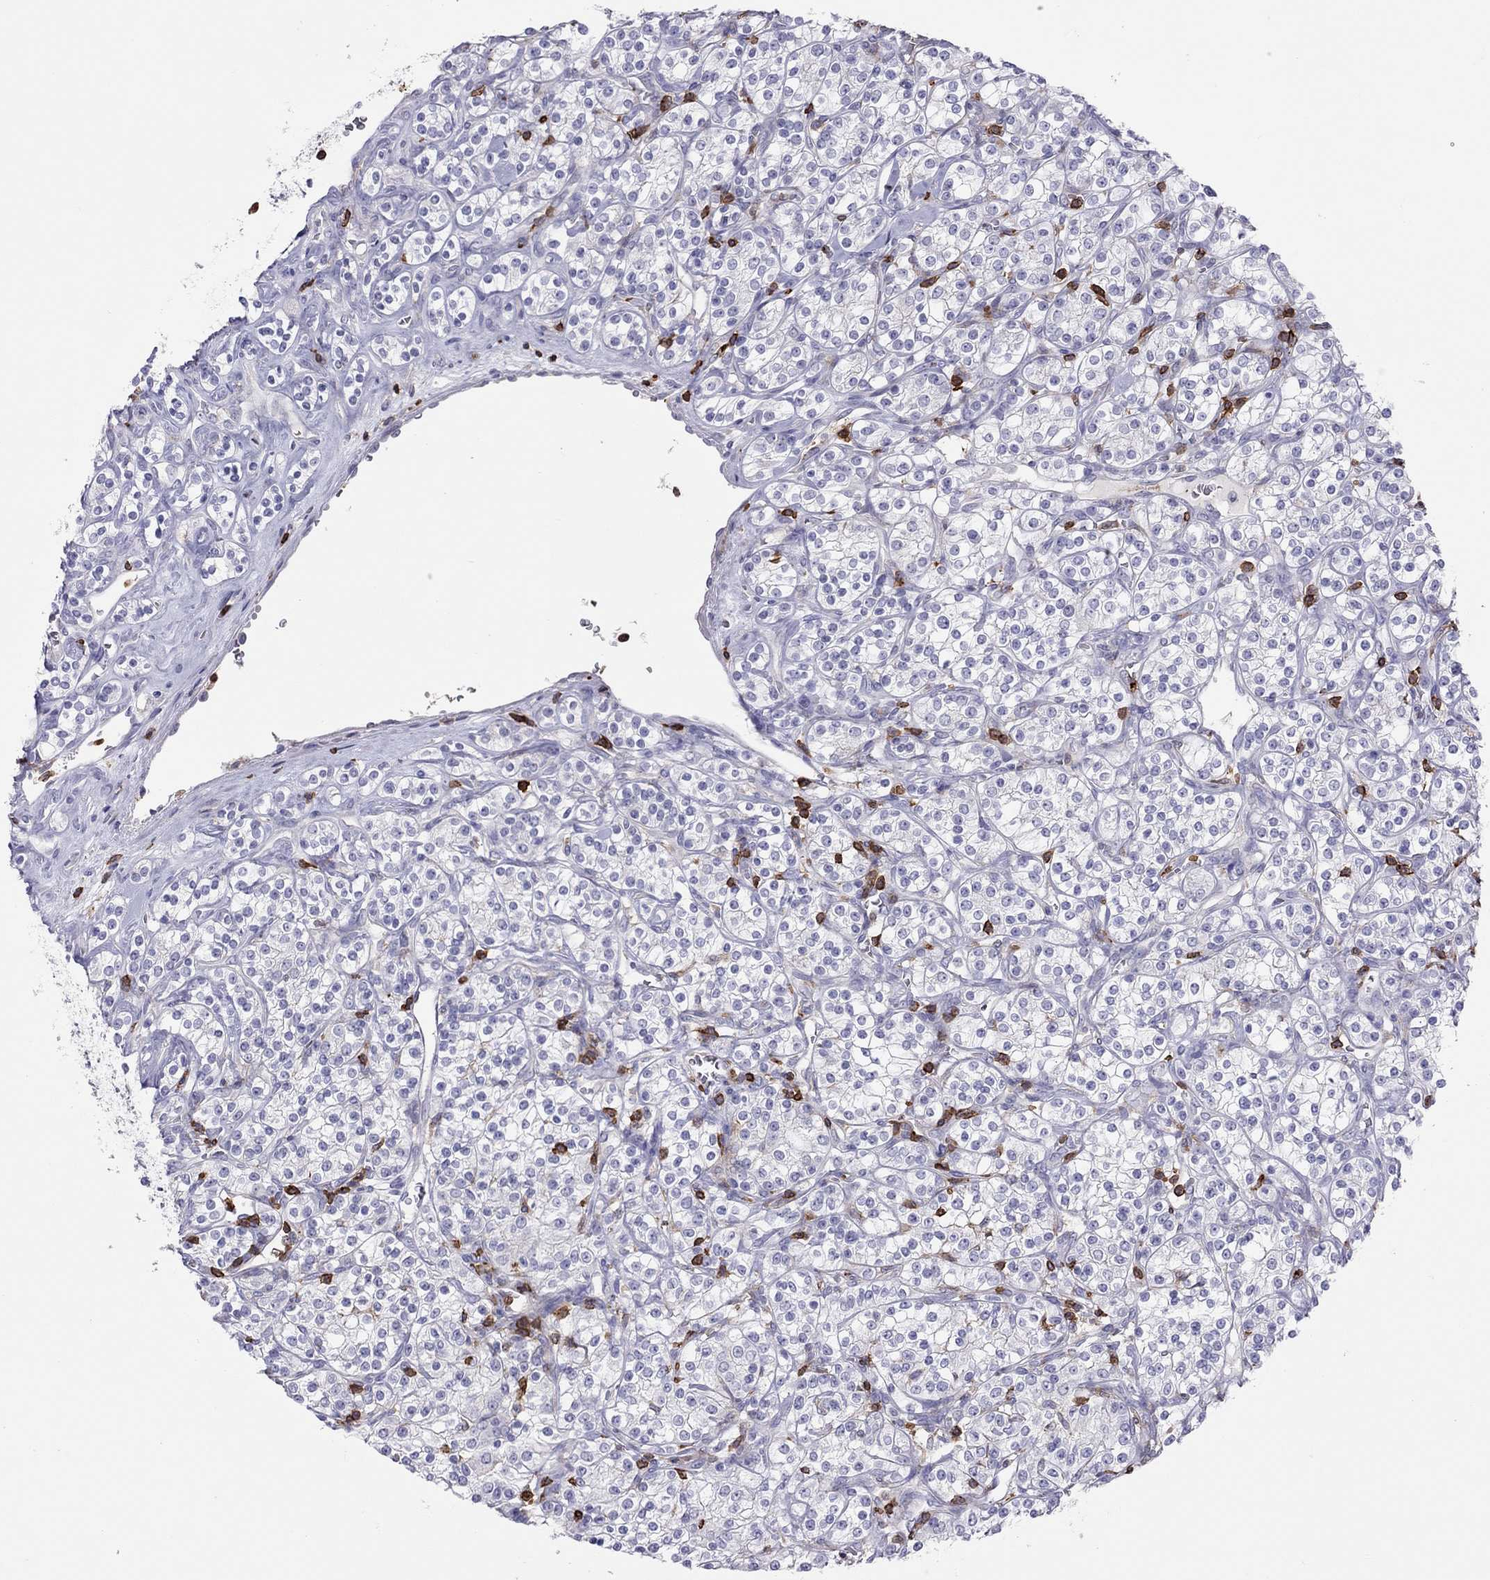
{"staining": {"intensity": "negative", "quantity": "none", "location": "none"}, "tissue": "renal cancer", "cell_type": "Tumor cells", "image_type": "cancer", "snomed": [{"axis": "morphology", "description": "Adenocarcinoma, NOS"}, {"axis": "topography", "description": "Kidney"}], "caption": "Immunohistochemistry histopathology image of neoplastic tissue: human renal cancer stained with DAB (3,3'-diaminobenzidine) exhibits no significant protein staining in tumor cells.", "gene": "MND1", "patient": {"sex": "male", "age": 77}}